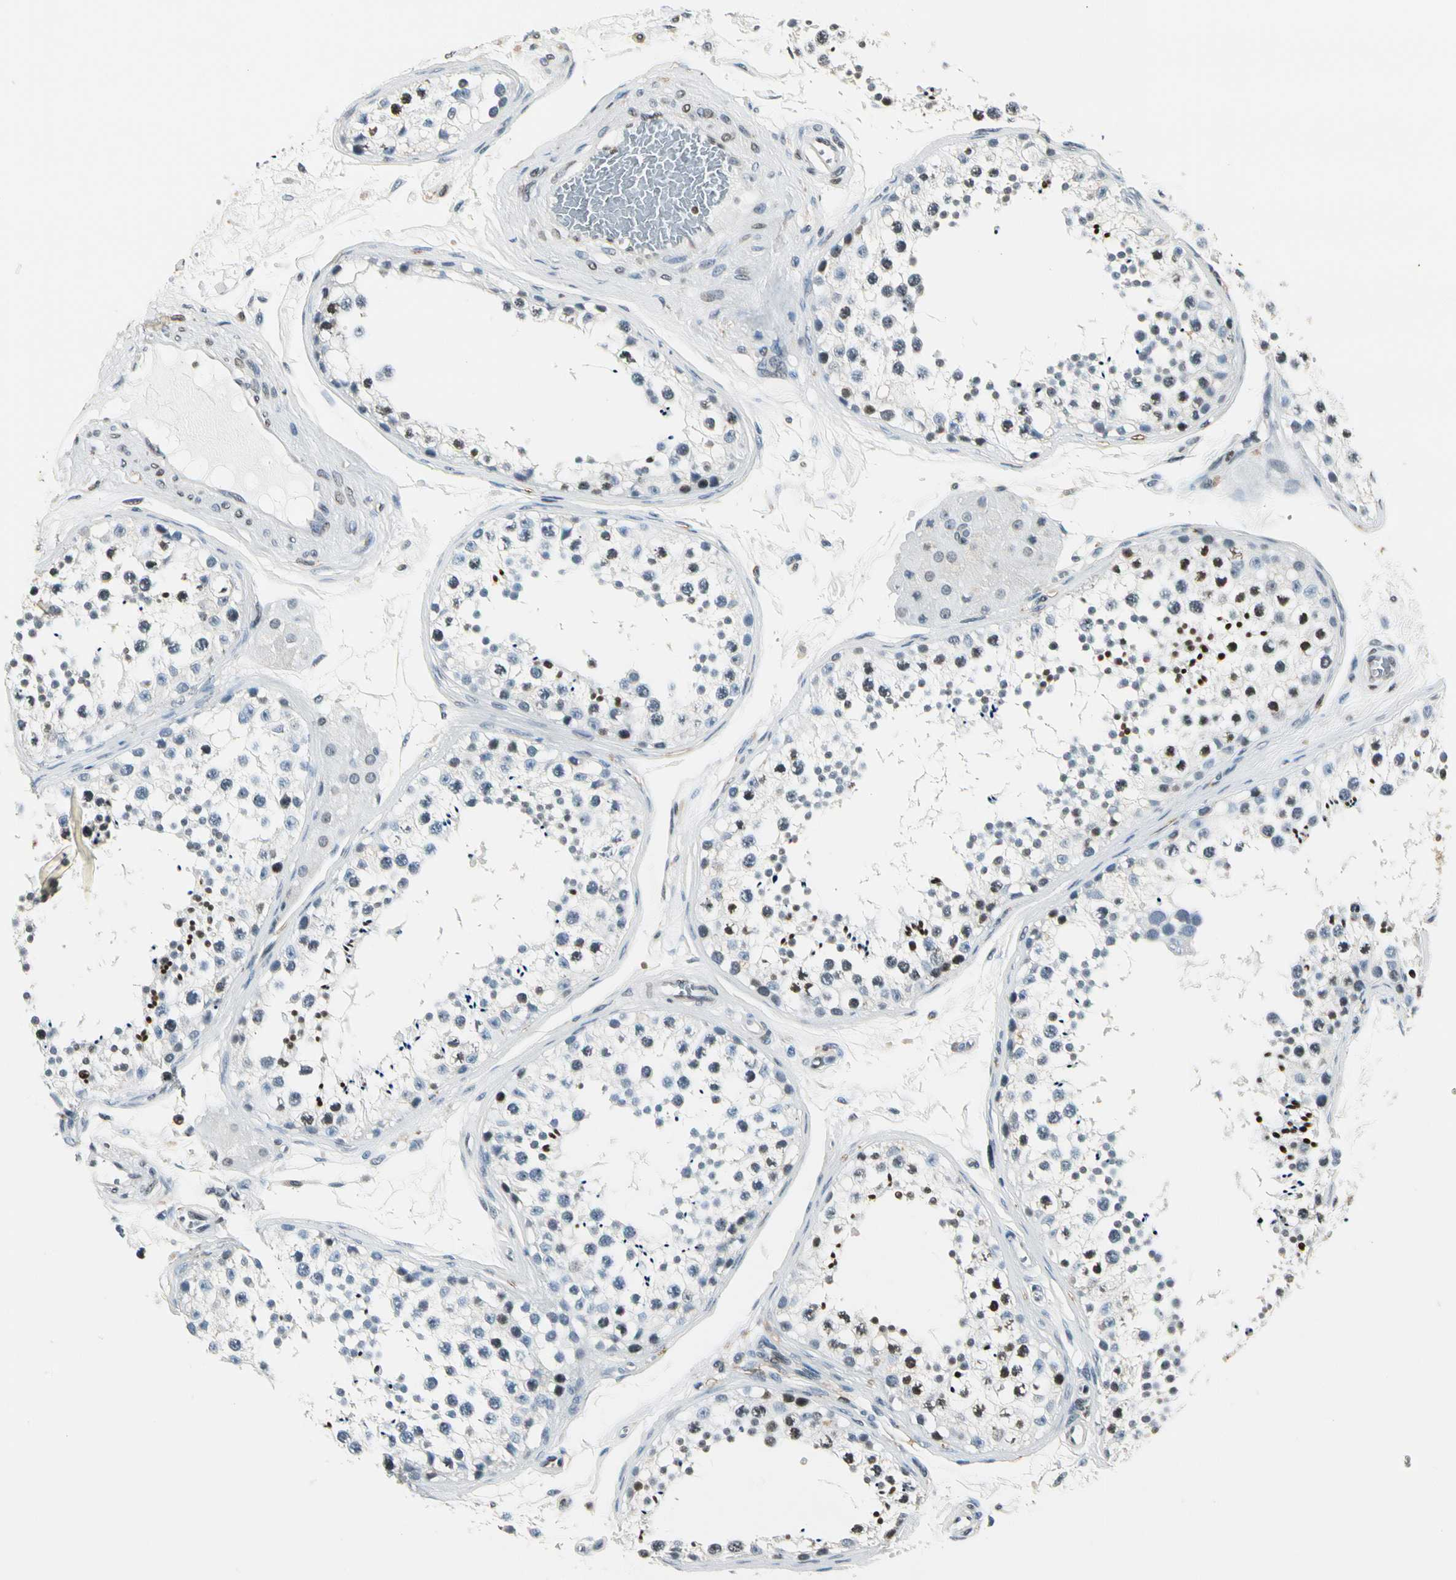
{"staining": {"intensity": "moderate", "quantity": "<25%", "location": "nuclear"}, "tissue": "testis", "cell_type": "Cells in seminiferous ducts", "image_type": "normal", "snomed": [{"axis": "morphology", "description": "Normal tissue, NOS"}, {"axis": "topography", "description": "Testis"}], "caption": "Protein staining of unremarkable testis reveals moderate nuclear positivity in approximately <25% of cells in seminiferous ducts.", "gene": "FER", "patient": {"sex": "male", "age": 57}}